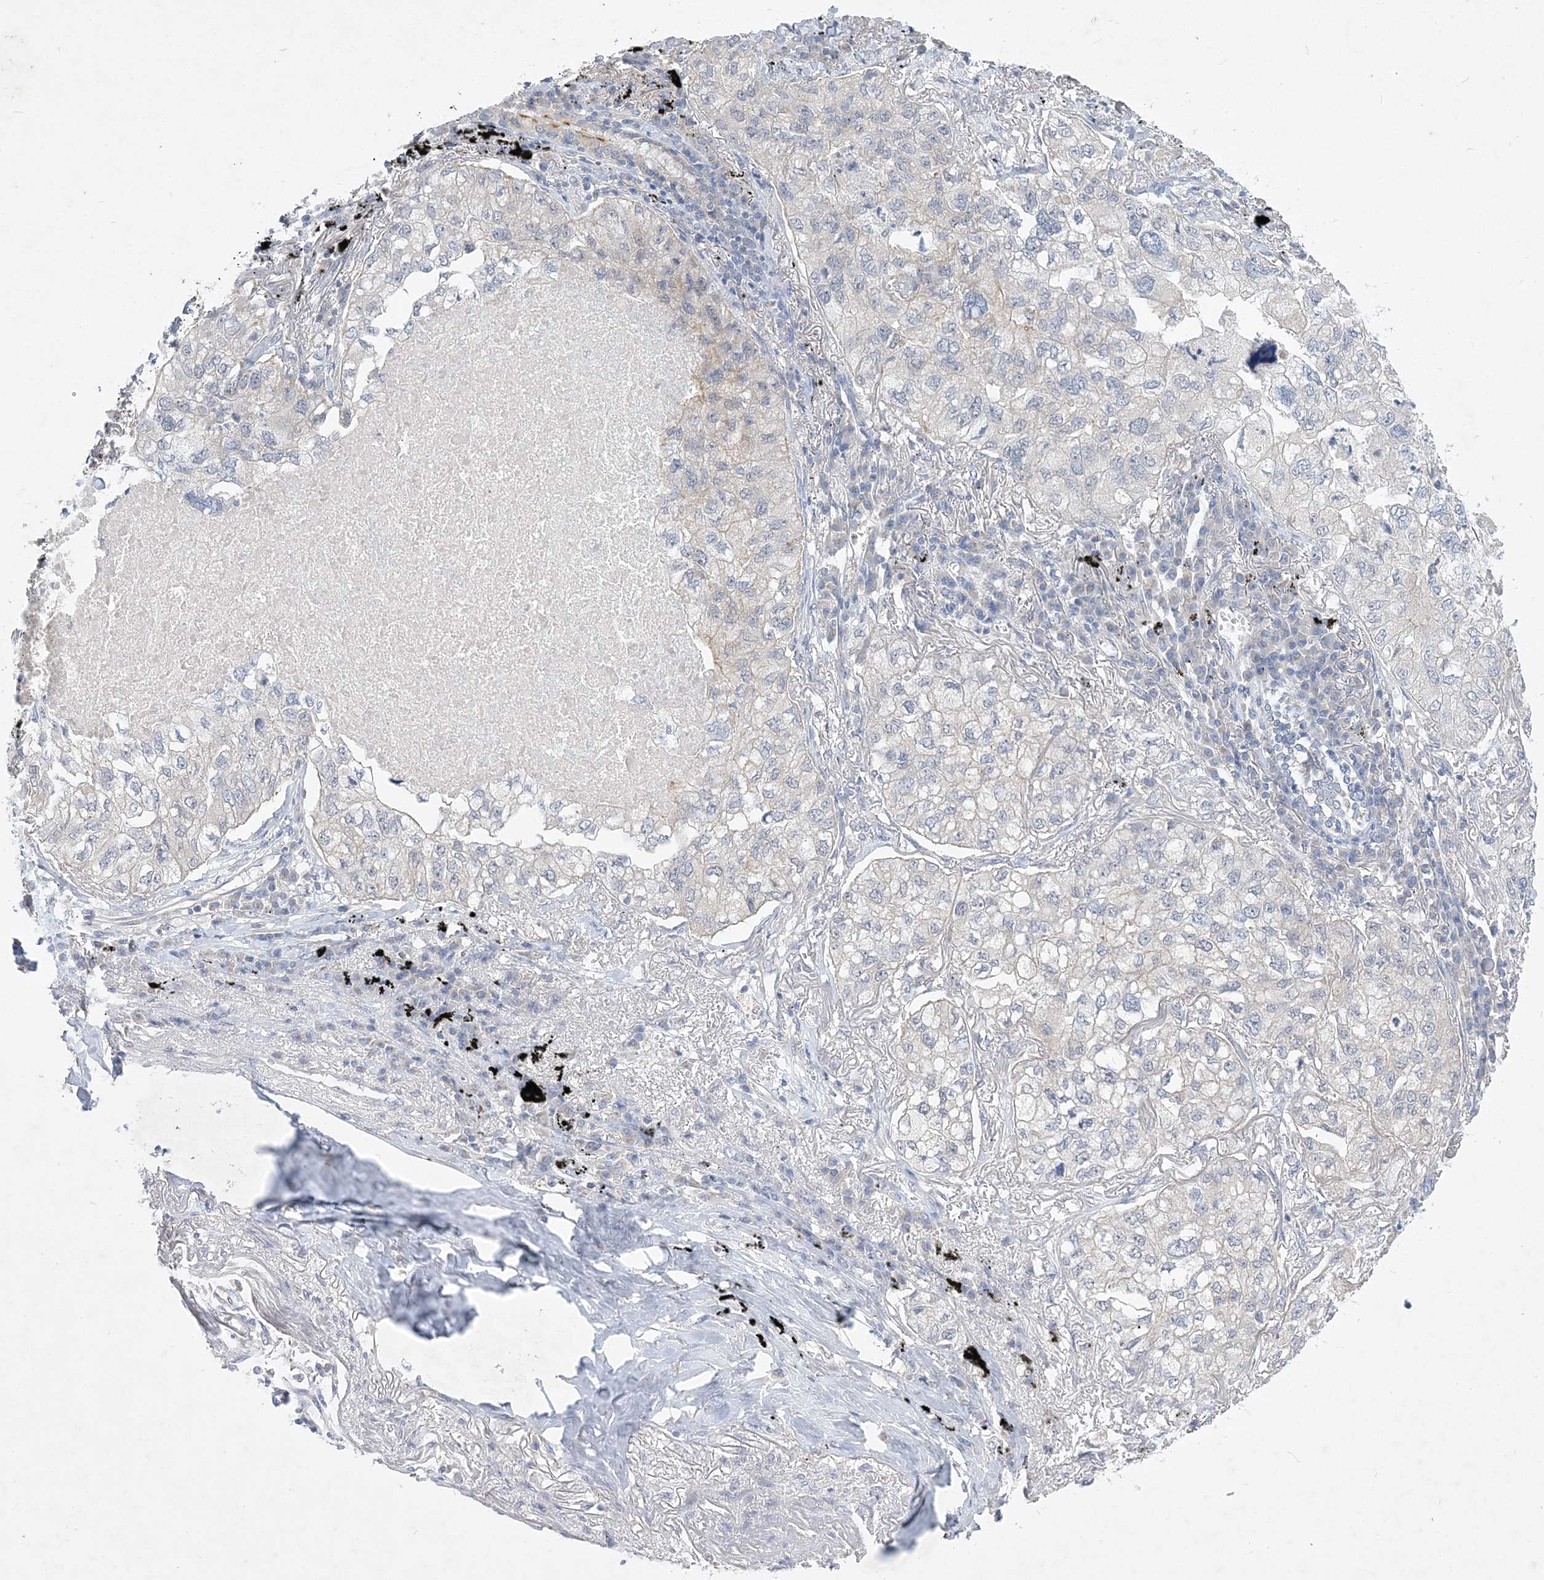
{"staining": {"intensity": "negative", "quantity": "none", "location": "none"}, "tissue": "lung cancer", "cell_type": "Tumor cells", "image_type": "cancer", "snomed": [{"axis": "morphology", "description": "Adenocarcinoma, NOS"}, {"axis": "topography", "description": "Lung"}], "caption": "The micrograph exhibits no staining of tumor cells in lung cancer (adenocarcinoma). (DAB IHC with hematoxylin counter stain).", "gene": "ANKRD35", "patient": {"sex": "male", "age": 65}}